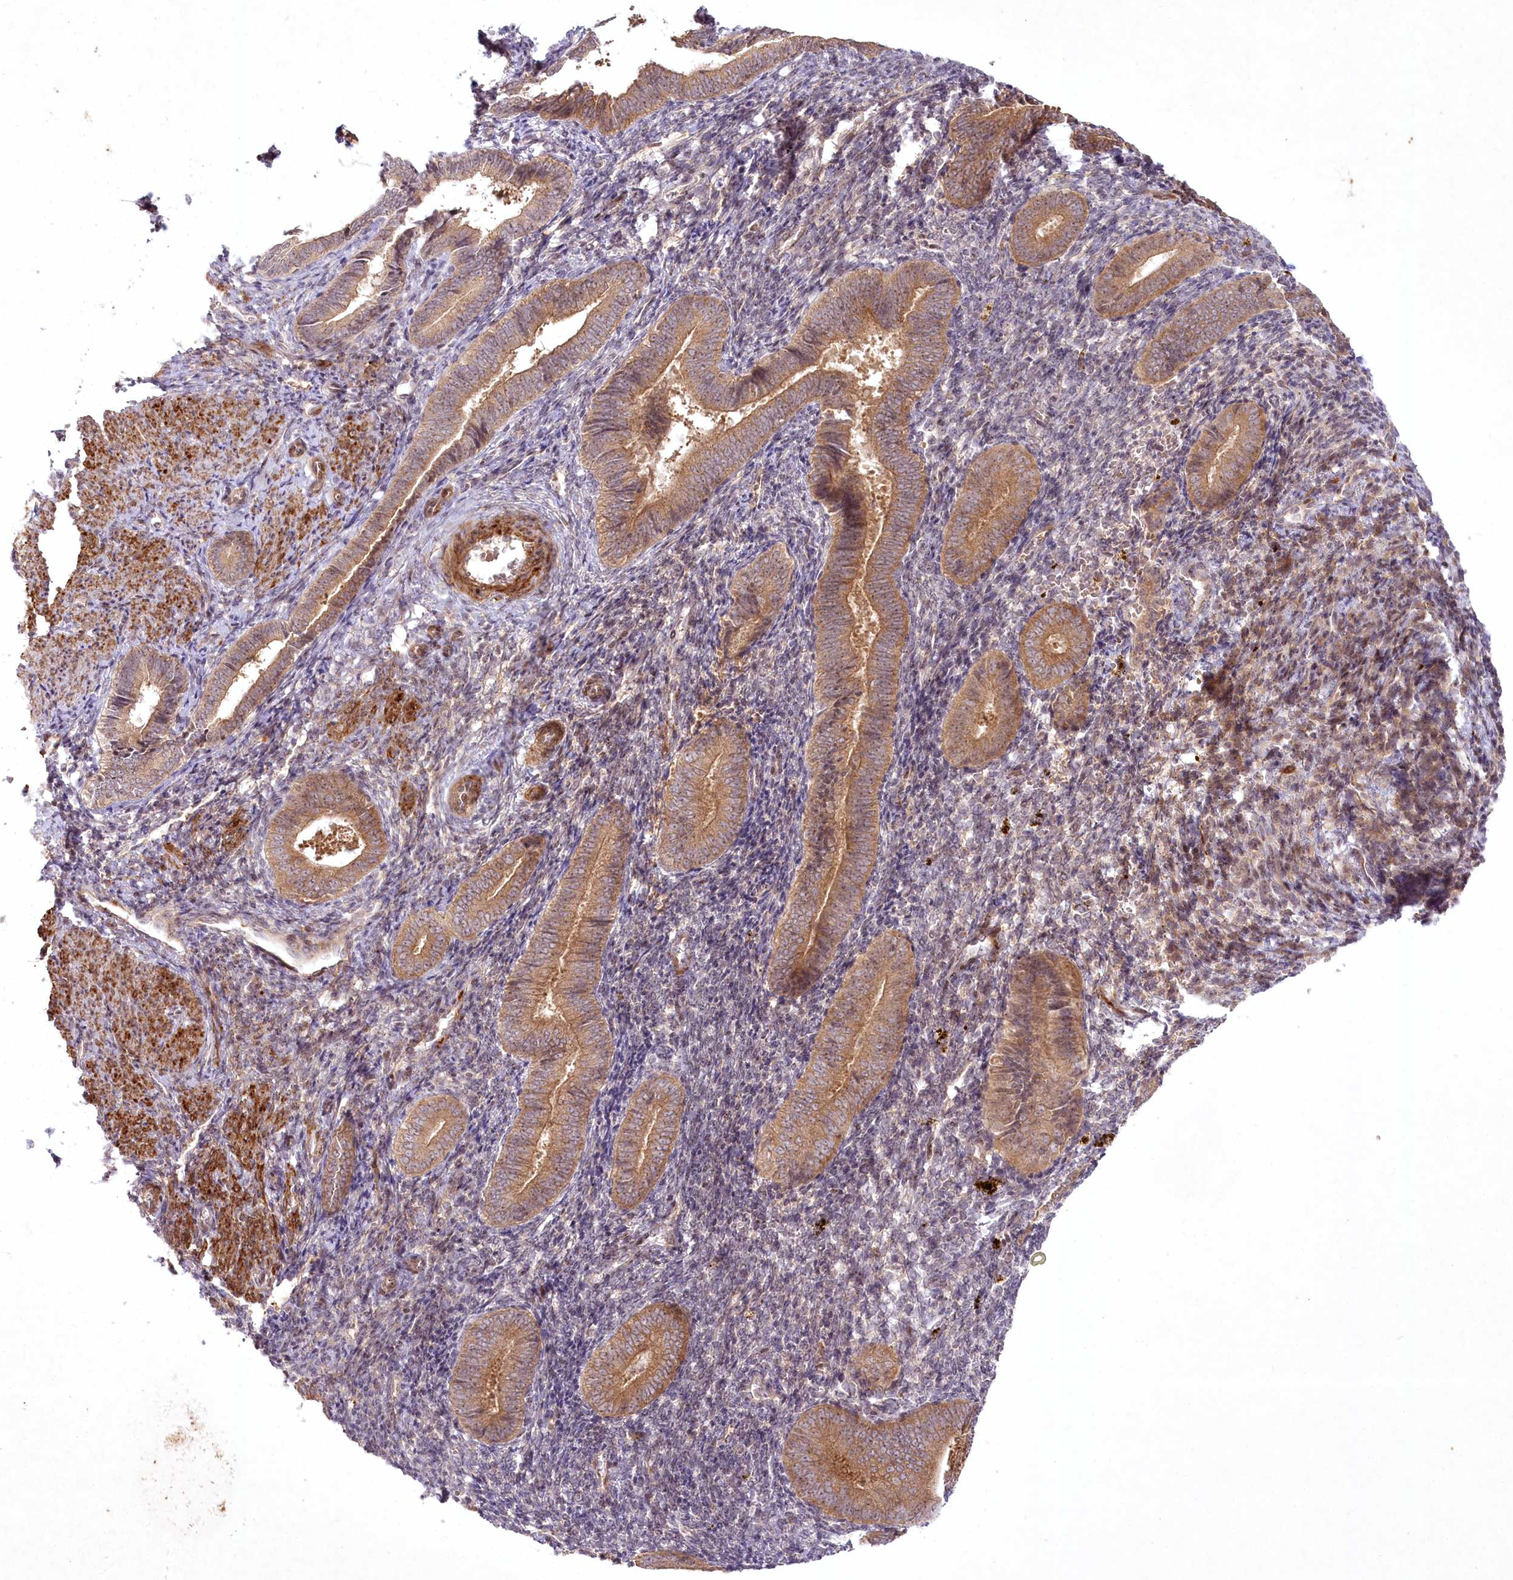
{"staining": {"intensity": "moderate", "quantity": "<25%", "location": "cytoplasmic/membranous"}, "tissue": "endometrium", "cell_type": "Cells in endometrial stroma", "image_type": "normal", "snomed": [{"axis": "morphology", "description": "Normal tissue, NOS"}, {"axis": "topography", "description": "Uterus"}, {"axis": "topography", "description": "Endometrium"}], "caption": "Human endometrium stained for a protein (brown) reveals moderate cytoplasmic/membranous positive positivity in approximately <25% of cells in endometrial stroma.", "gene": "SH2D3A", "patient": {"sex": "female", "age": 33}}